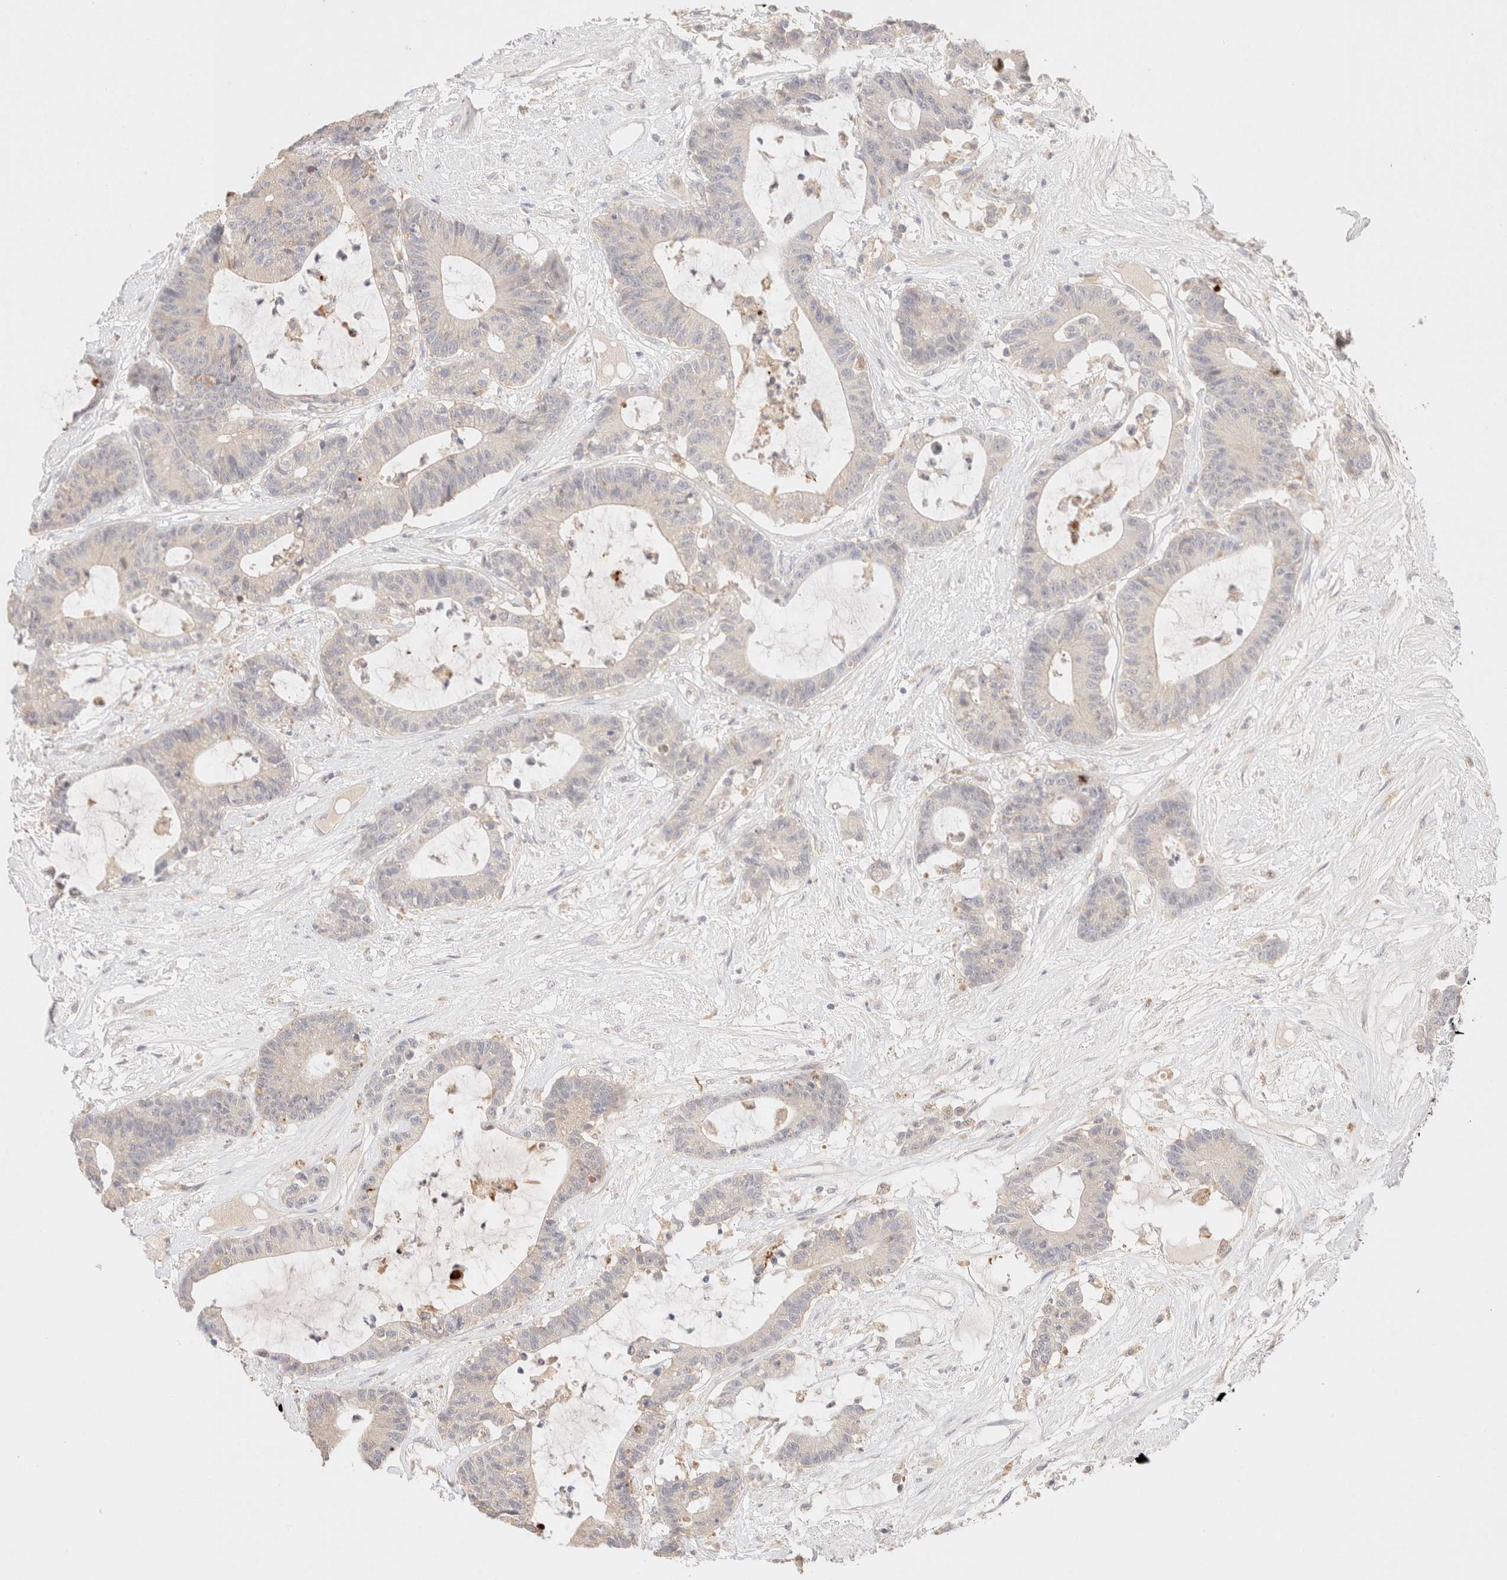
{"staining": {"intensity": "negative", "quantity": "none", "location": "none"}, "tissue": "colorectal cancer", "cell_type": "Tumor cells", "image_type": "cancer", "snomed": [{"axis": "morphology", "description": "Adenocarcinoma, NOS"}, {"axis": "topography", "description": "Colon"}], "caption": "Immunohistochemical staining of human colorectal adenocarcinoma shows no significant positivity in tumor cells. (DAB (3,3'-diaminobenzidine) immunohistochemistry with hematoxylin counter stain).", "gene": "SNTB1", "patient": {"sex": "female", "age": 84}}